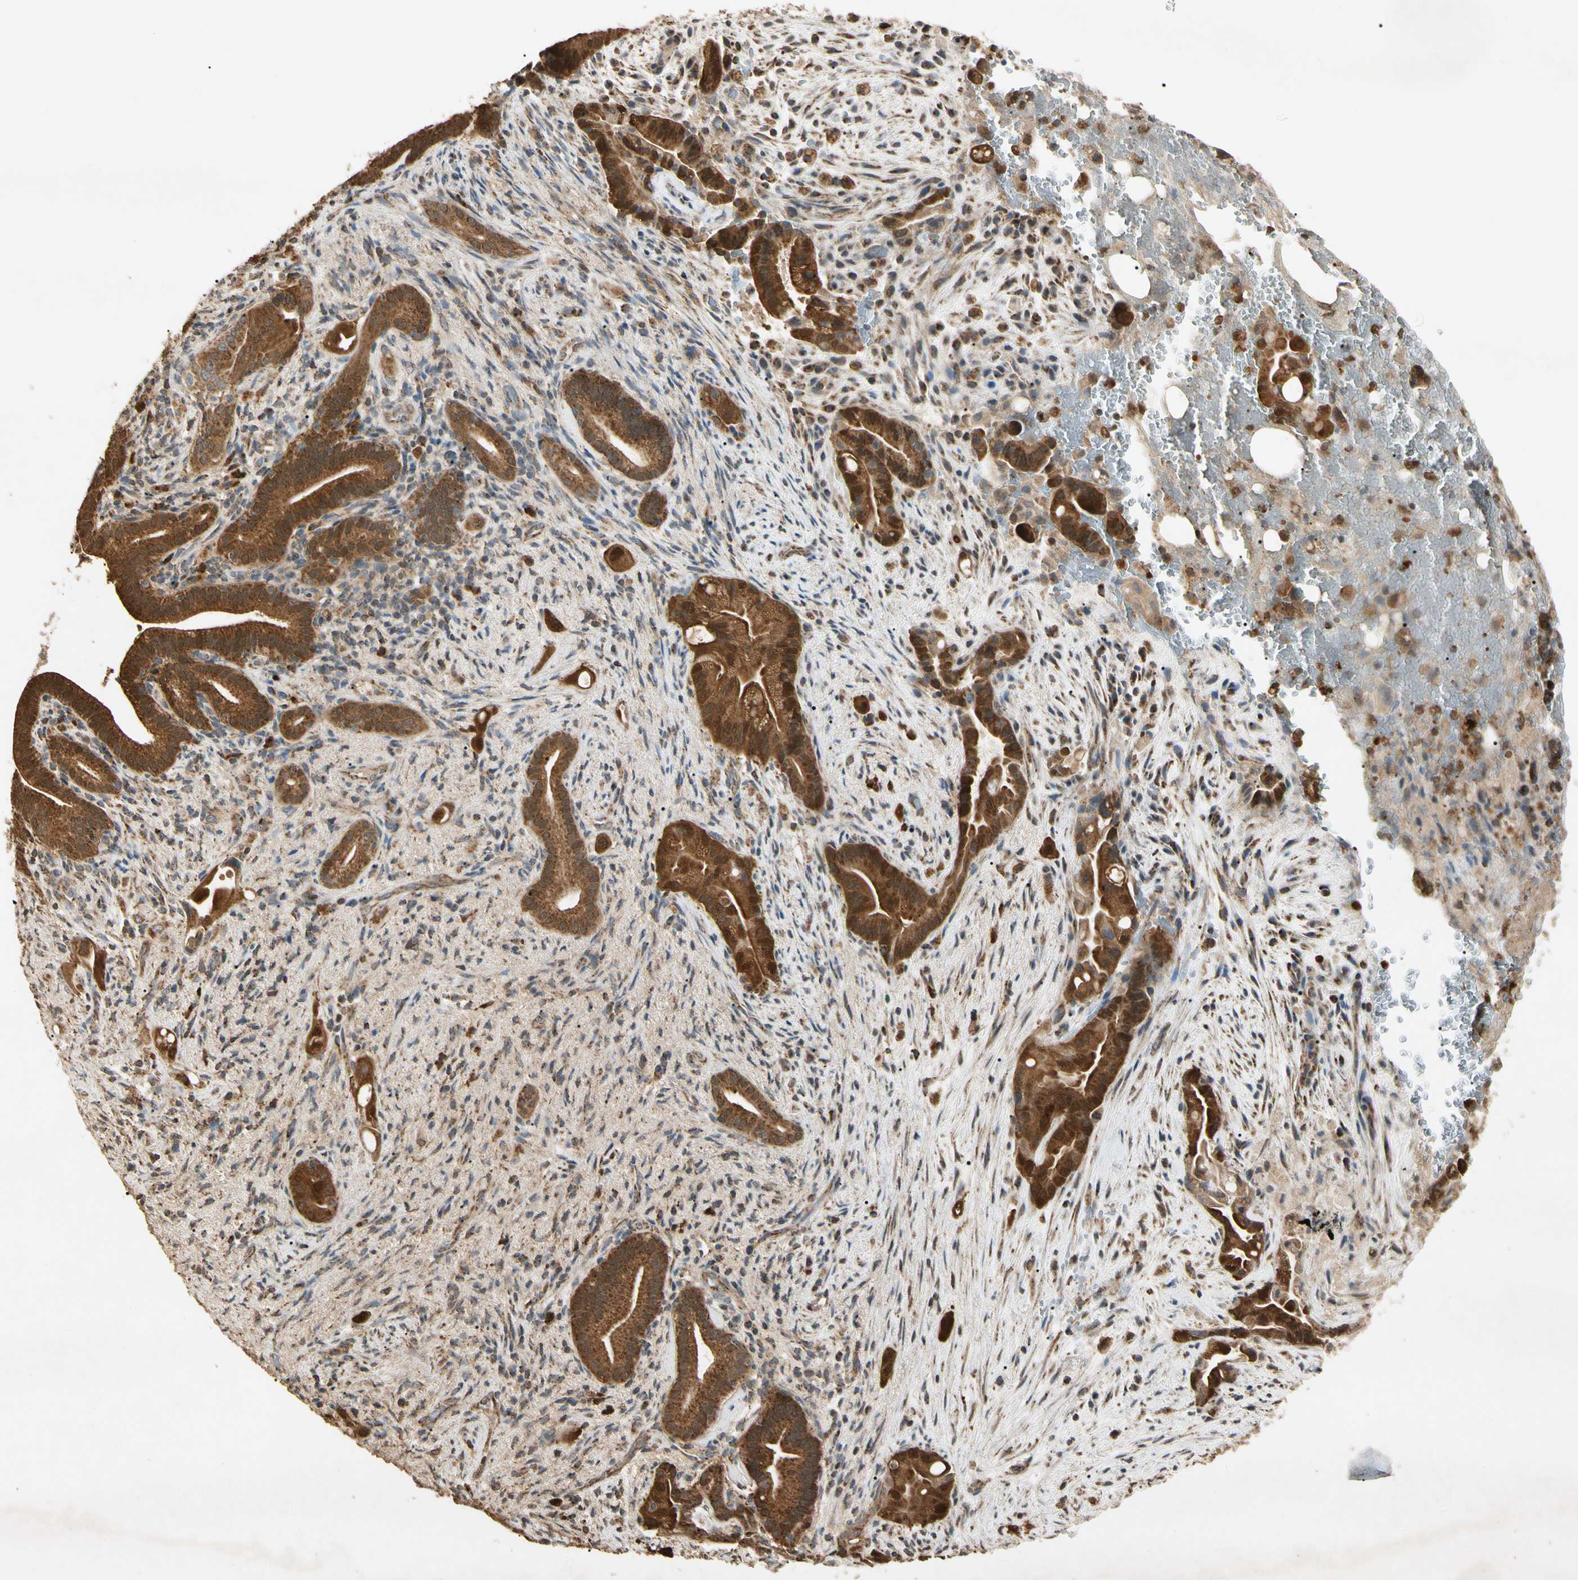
{"staining": {"intensity": "moderate", "quantity": ">75%", "location": "cytoplasmic/membranous,nuclear"}, "tissue": "liver cancer", "cell_type": "Tumor cells", "image_type": "cancer", "snomed": [{"axis": "morphology", "description": "Cholangiocarcinoma"}, {"axis": "topography", "description": "Liver"}], "caption": "IHC (DAB) staining of human liver cholangiocarcinoma reveals moderate cytoplasmic/membranous and nuclear protein staining in about >75% of tumor cells.", "gene": "PRDX5", "patient": {"sex": "female", "age": 68}}